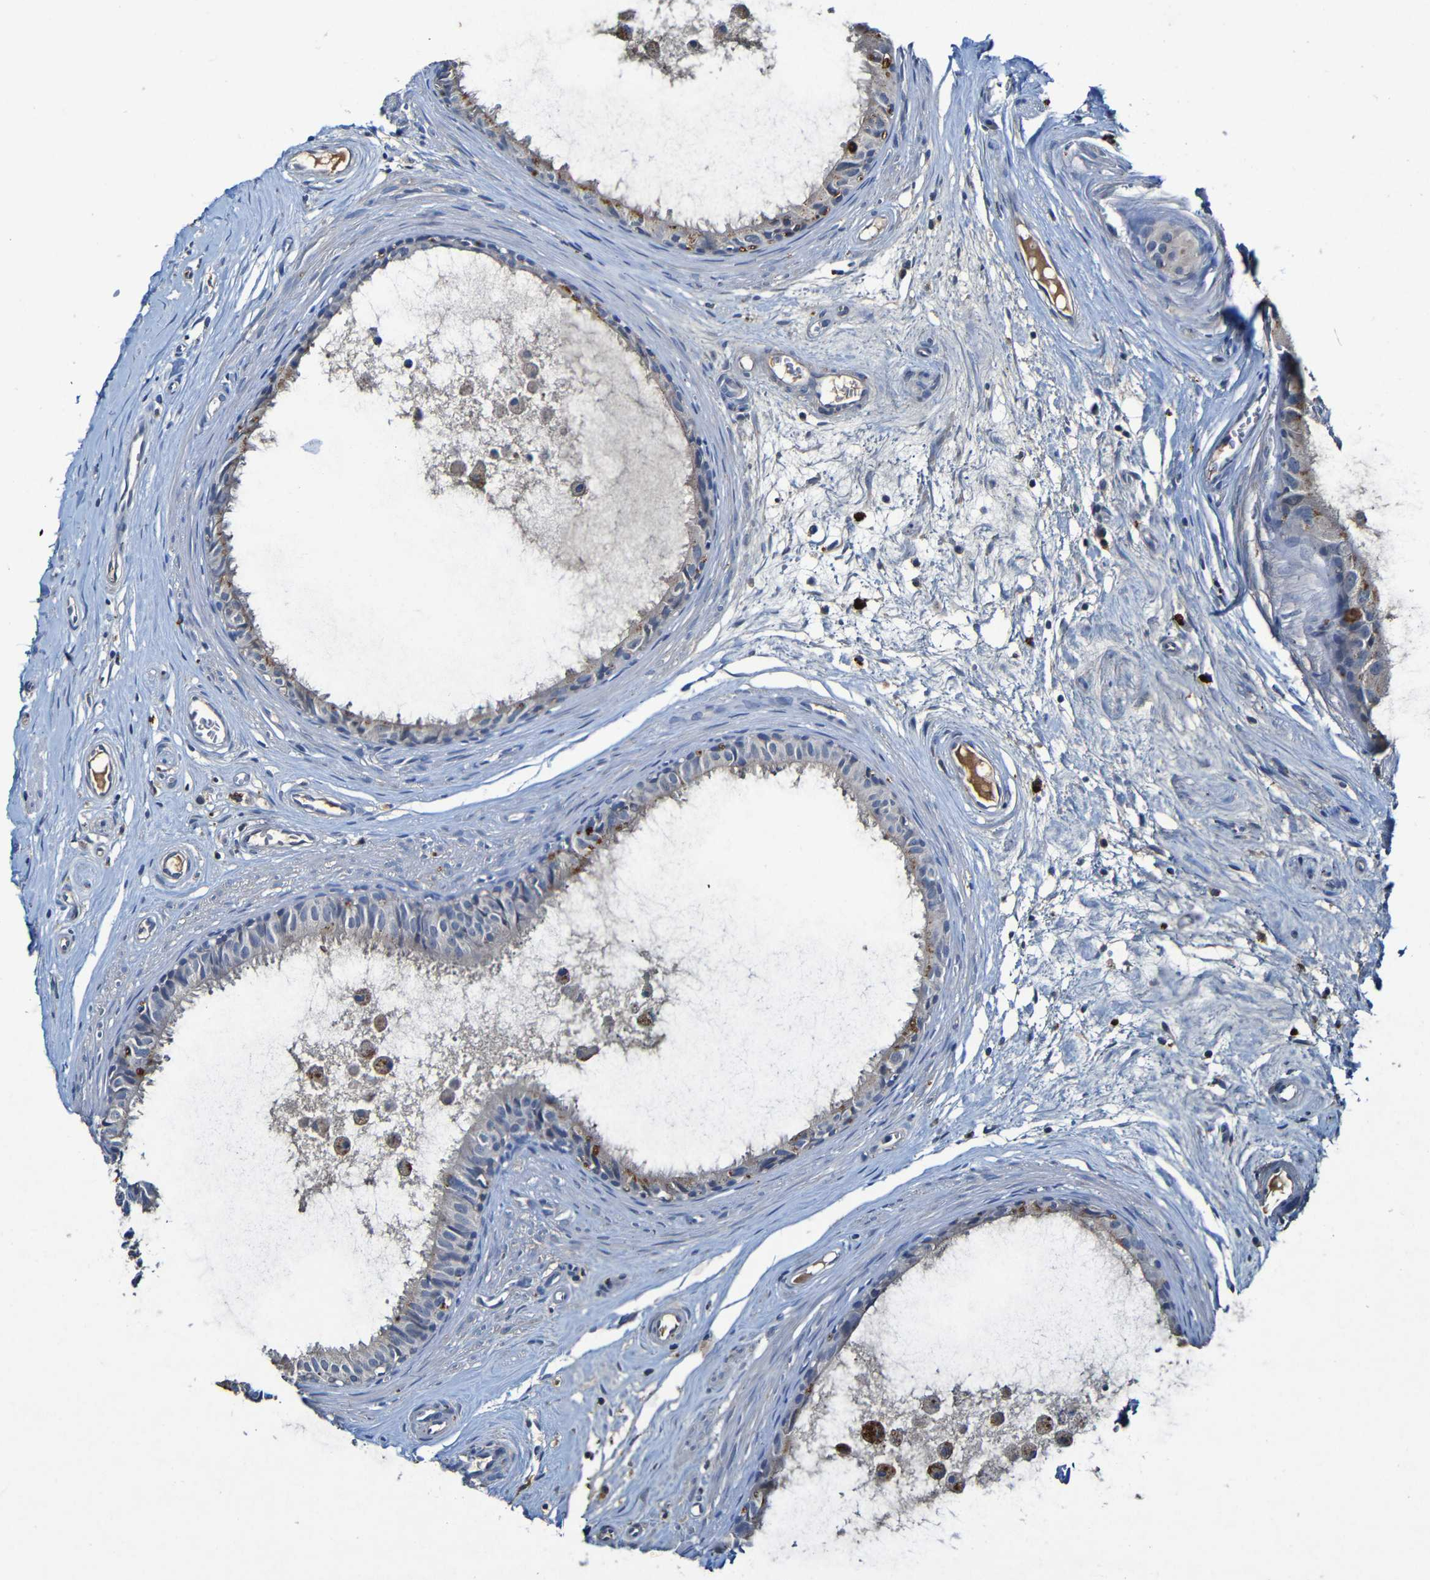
{"staining": {"intensity": "moderate", "quantity": "25%-75%", "location": "cytoplasmic/membranous"}, "tissue": "epididymis", "cell_type": "Glandular cells", "image_type": "normal", "snomed": [{"axis": "morphology", "description": "Normal tissue, NOS"}, {"axis": "morphology", "description": "Inflammation, NOS"}, {"axis": "topography", "description": "Epididymis"}], "caption": "Protein expression analysis of normal human epididymis reveals moderate cytoplasmic/membranous positivity in about 25%-75% of glandular cells.", "gene": "LRRC70", "patient": {"sex": "male", "age": 85}}